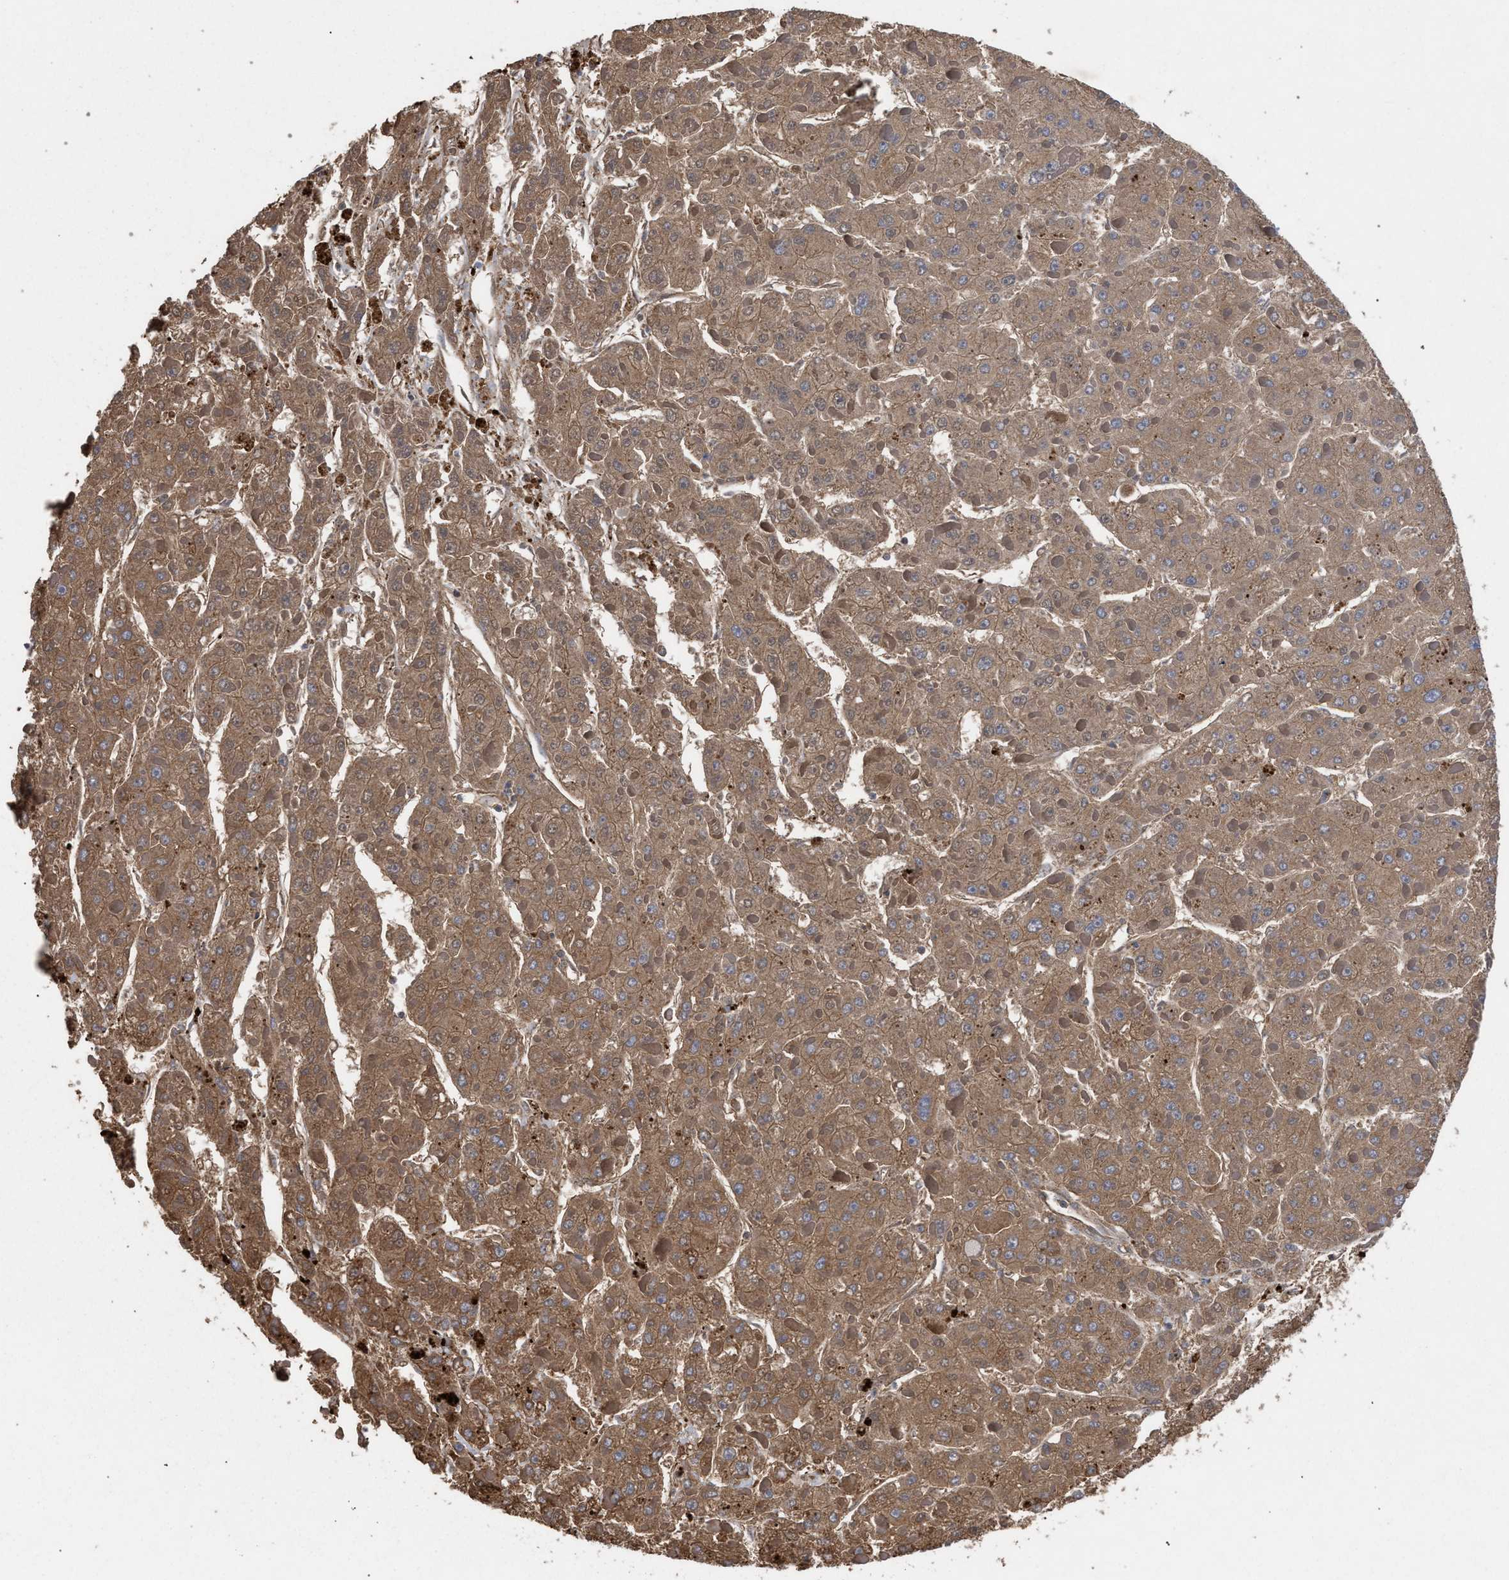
{"staining": {"intensity": "moderate", "quantity": ">75%", "location": "cytoplasmic/membranous"}, "tissue": "liver cancer", "cell_type": "Tumor cells", "image_type": "cancer", "snomed": [{"axis": "morphology", "description": "Carcinoma, Hepatocellular, NOS"}, {"axis": "topography", "description": "Liver"}], "caption": "Immunohistochemistry micrograph of human hepatocellular carcinoma (liver) stained for a protein (brown), which displays medium levels of moderate cytoplasmic/membranous expression in about >75% of tumor cells.", "gene": "BCL2L12", "patient": {"sex": "female", "age": 73}}